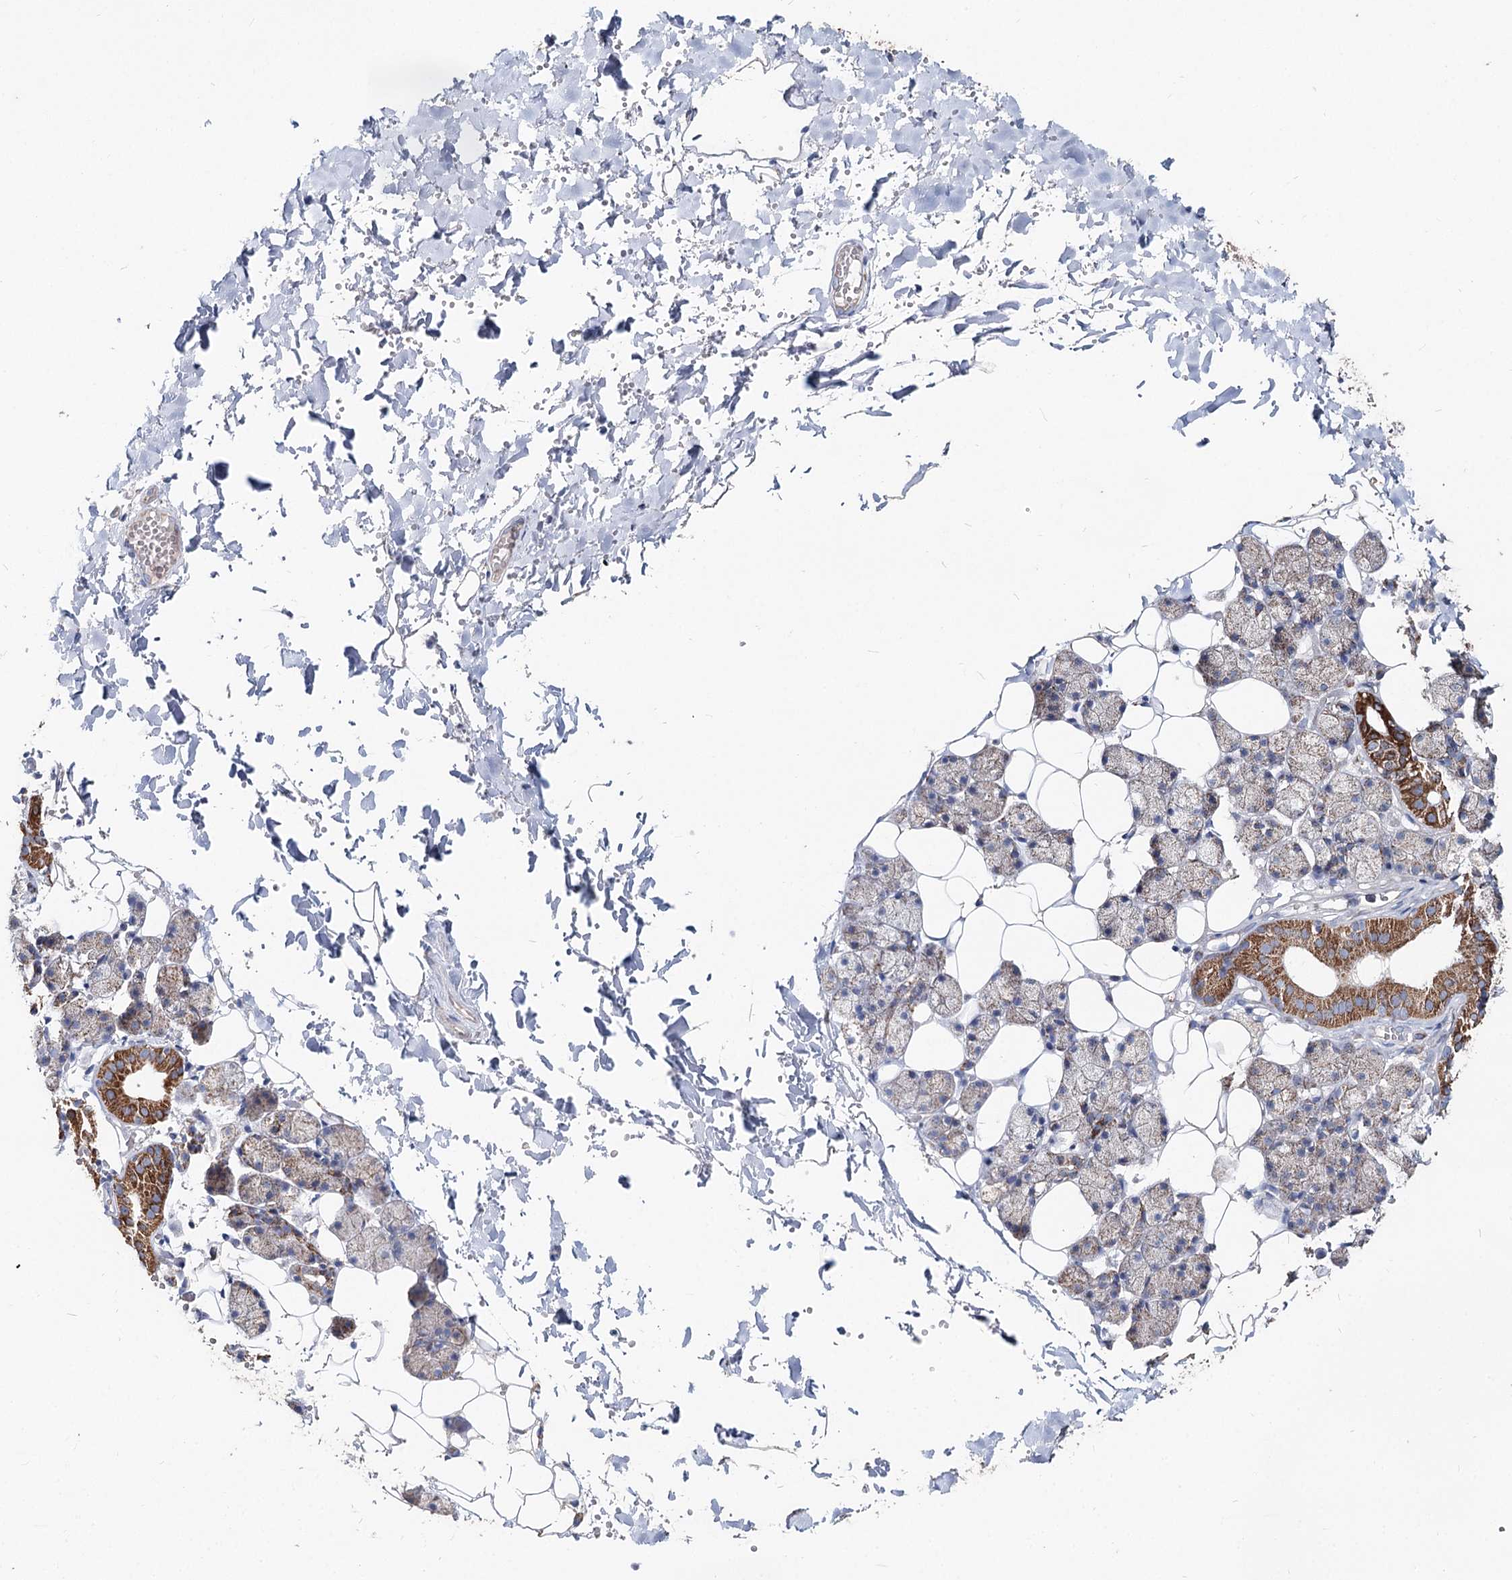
{"staining": {"intensity": "moderate", "quantity": "<25%", "location": "cytoplasmic/membranous"}, "tissue": "salivary gland", "cell_type": "Glandular cells", "image_type": "normal", "snomed": [{"axis": "morphology", "description": "Normal tissue, NOS"}, {"axis": "topography", "description": "Salivary gland"}], "caption": "A brown stain highlights moderate cytoplasmic/membranous expression of a protein in glandular cells of benign human salivary gland. Nuclei are stained in blue.", "gene": "MCCC2", "patient": {"sex": "female", "age": 33}}